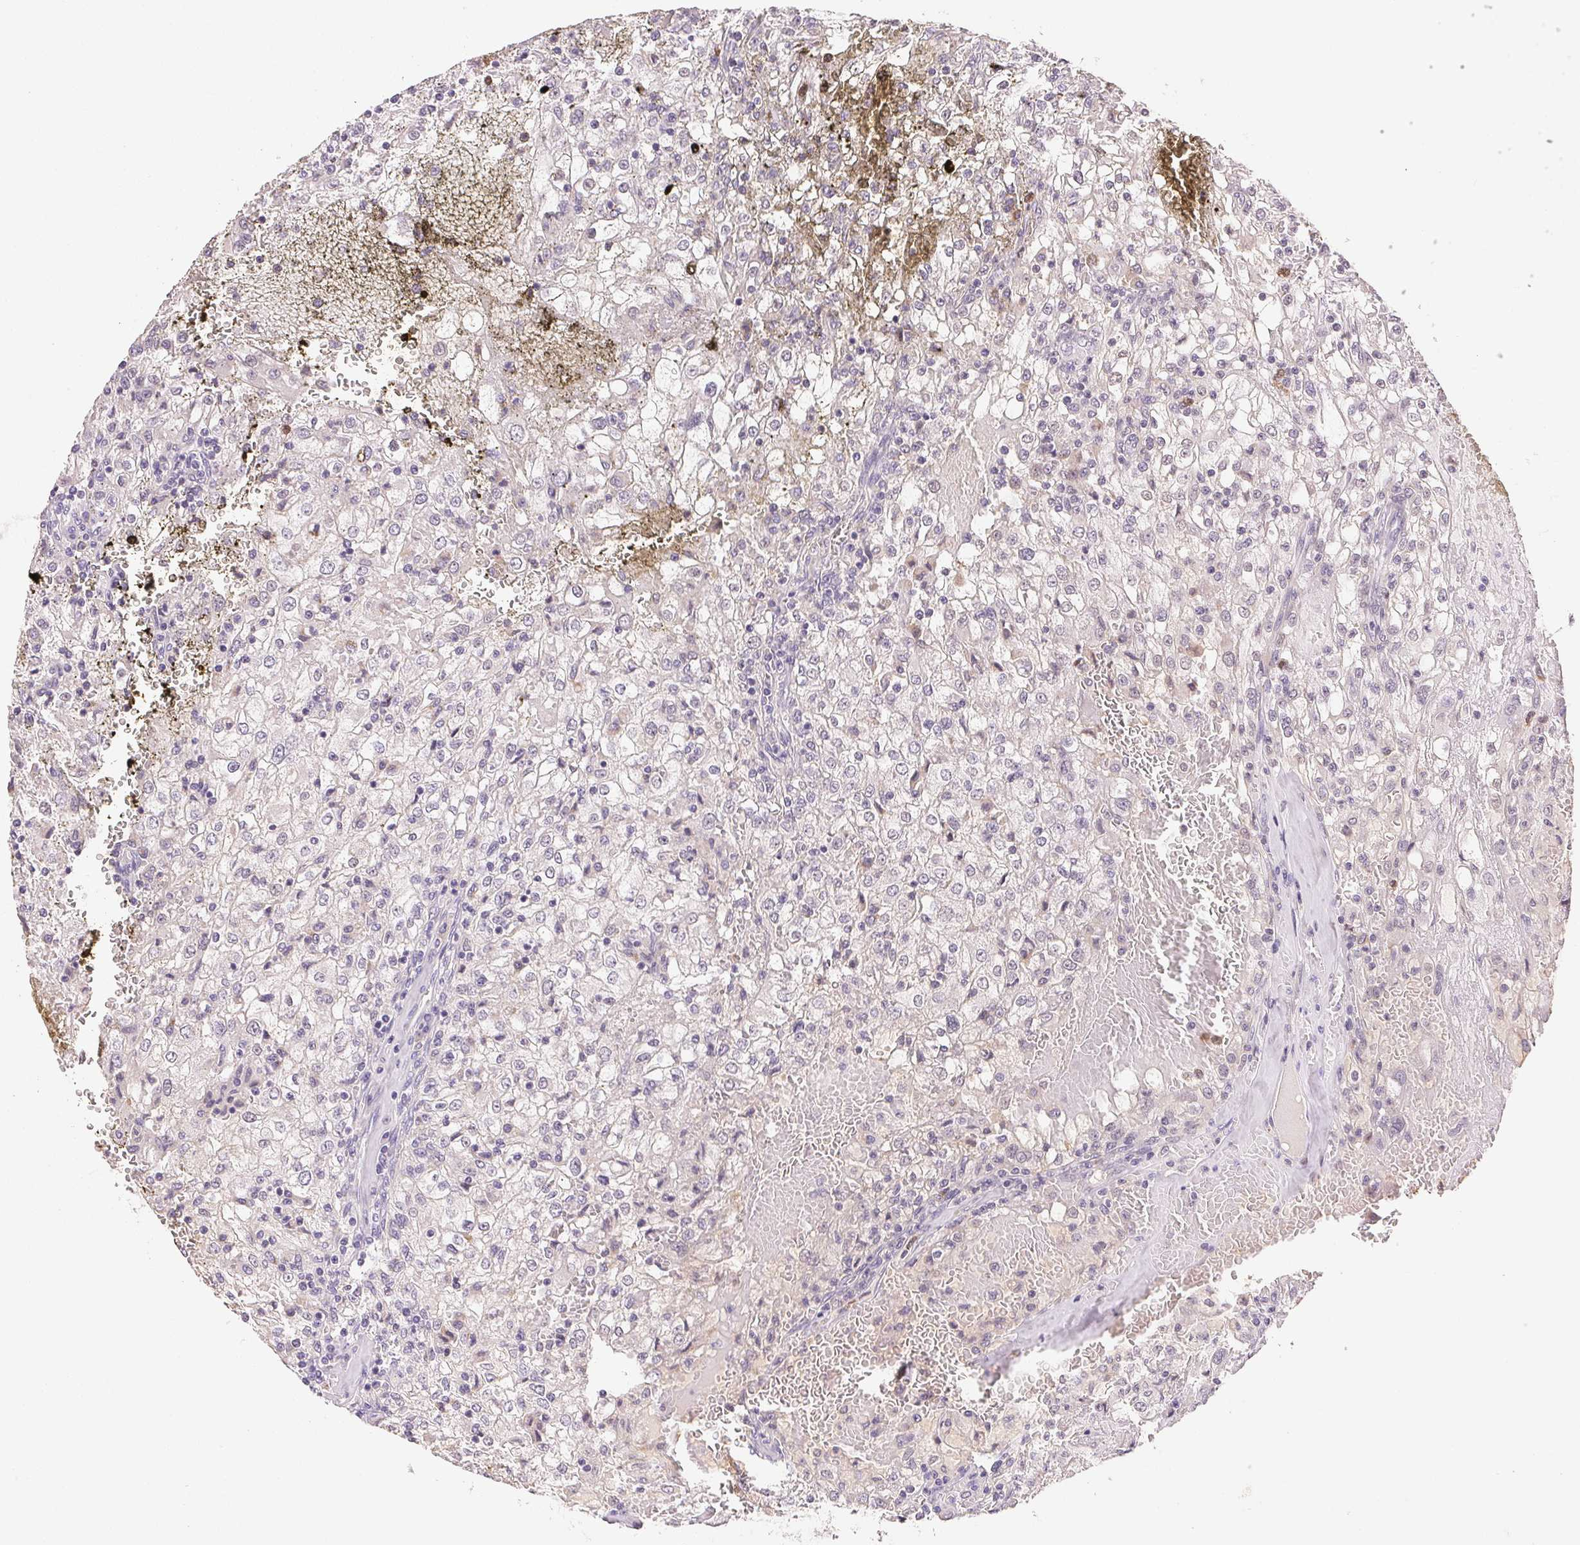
{"staining": {"intensity": "negative", "quantity": "none", "location": "none"}, "tissue": "renal cancer", "cell_type": "Tumor cells", "image_type": "cancer", "snomed": [{"axis": "morphology", "description": "Adenocarcinoma, NOS"}, {"axis": "topography", "description": "Kidney"}], "caption": "Immunohistochemistry (IHC) micrograph of neoplastic tissue: human renal adenocarcinoma stained with DAB (3,3'-diaminobenzidine) displays no significant protein positivity in tumor cells.", "gene": "FNDC4", "patient": {"sex": "female", "age": 74}}